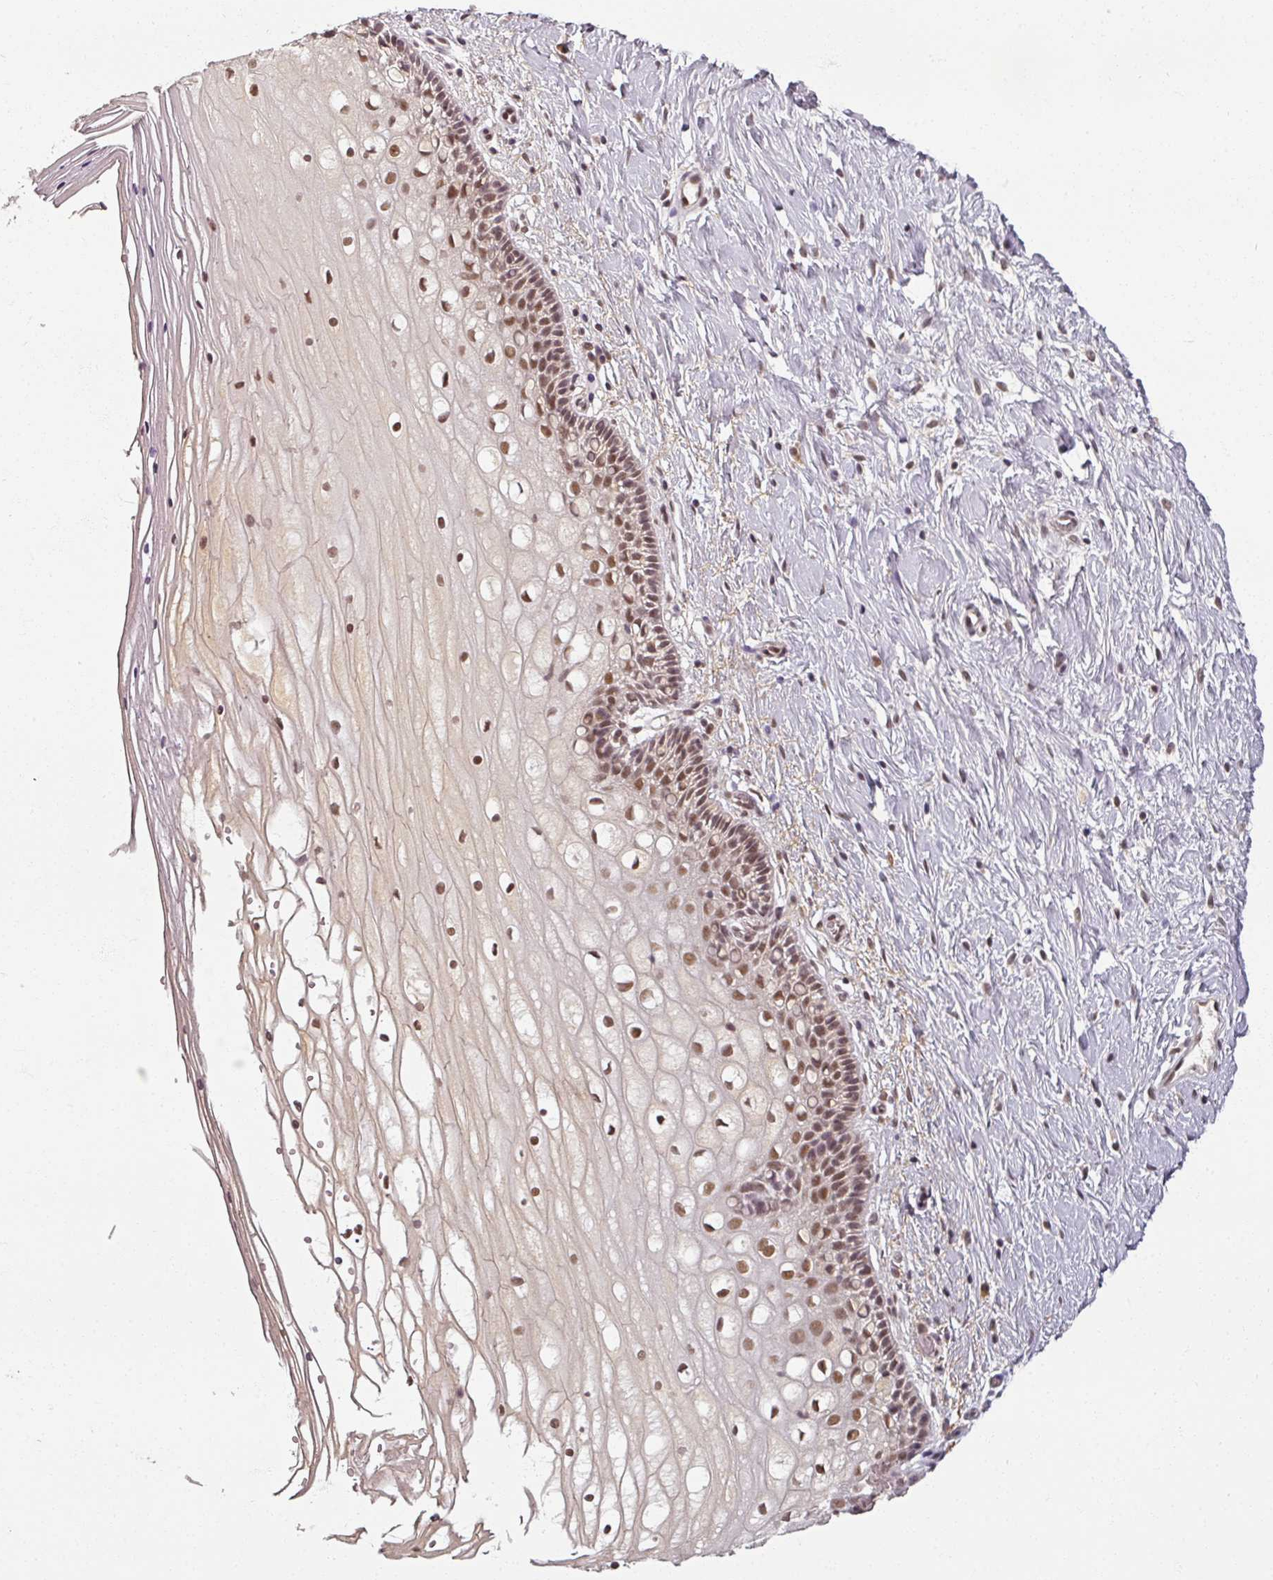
{"staining": {"intensity": "moderate", "quantity": ">75%", "location": "nuclear"}, "tissue": "cervix", "cell_type": "Glandular cells", "image_type": "normal", "snomed": [{"axis": "morphology", "description": "Normal tissue, NOS"}, {"axis": "topography", "description": "Cervix"}], "caption": "DAB (3,3'-diaminobenzidine) immunohistochemical staining of normal human cervix displays moderate nuclear protein positivity in about >75% of glandular cells. (IHC, brightfield microscopy, high magnification).", "gene": "POLR2G", "patient": {"sex": "female", "age": 36}}